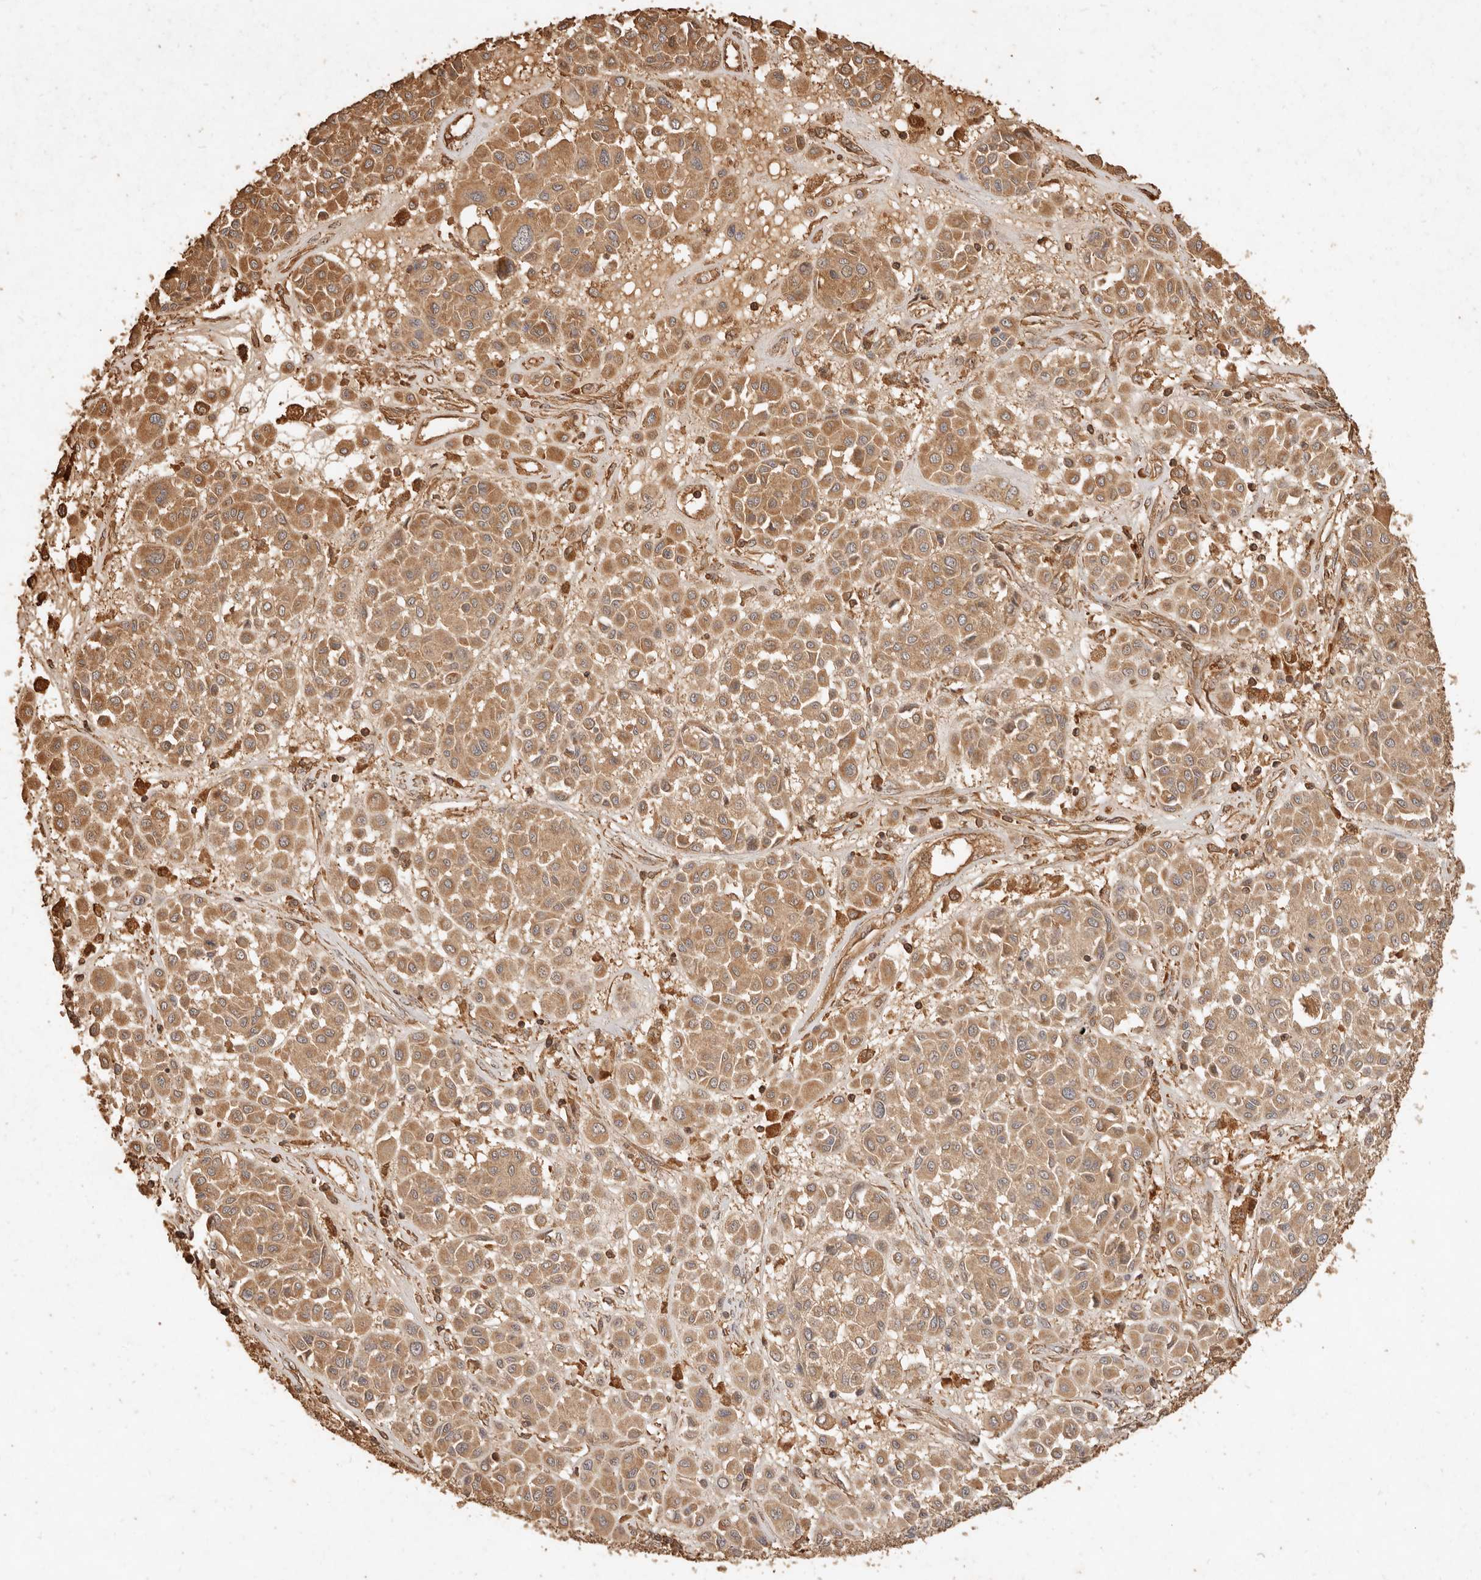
{"staining": {"intensity": "moderate", "quantity": ">75%", "location": "cytoplasmic/membranous"}, "tissue": "melanoma", "cell_type": "Tumor cells", "image_type": "cancer", "snomed": [{"axis": "morphology", "description": "Malignant melanoma, Metastatic site"}, {"axis": "topography", "description": "Soft tissue"}], "caption": "A medium amount of moderate cytoplasmic/membranous staining is identified in approximately >75% of tumor cells in malignant melanoma (metastatic site) tissue.", "gene": "FAM180B", "patient": {"sex": "male", "age": 41}}